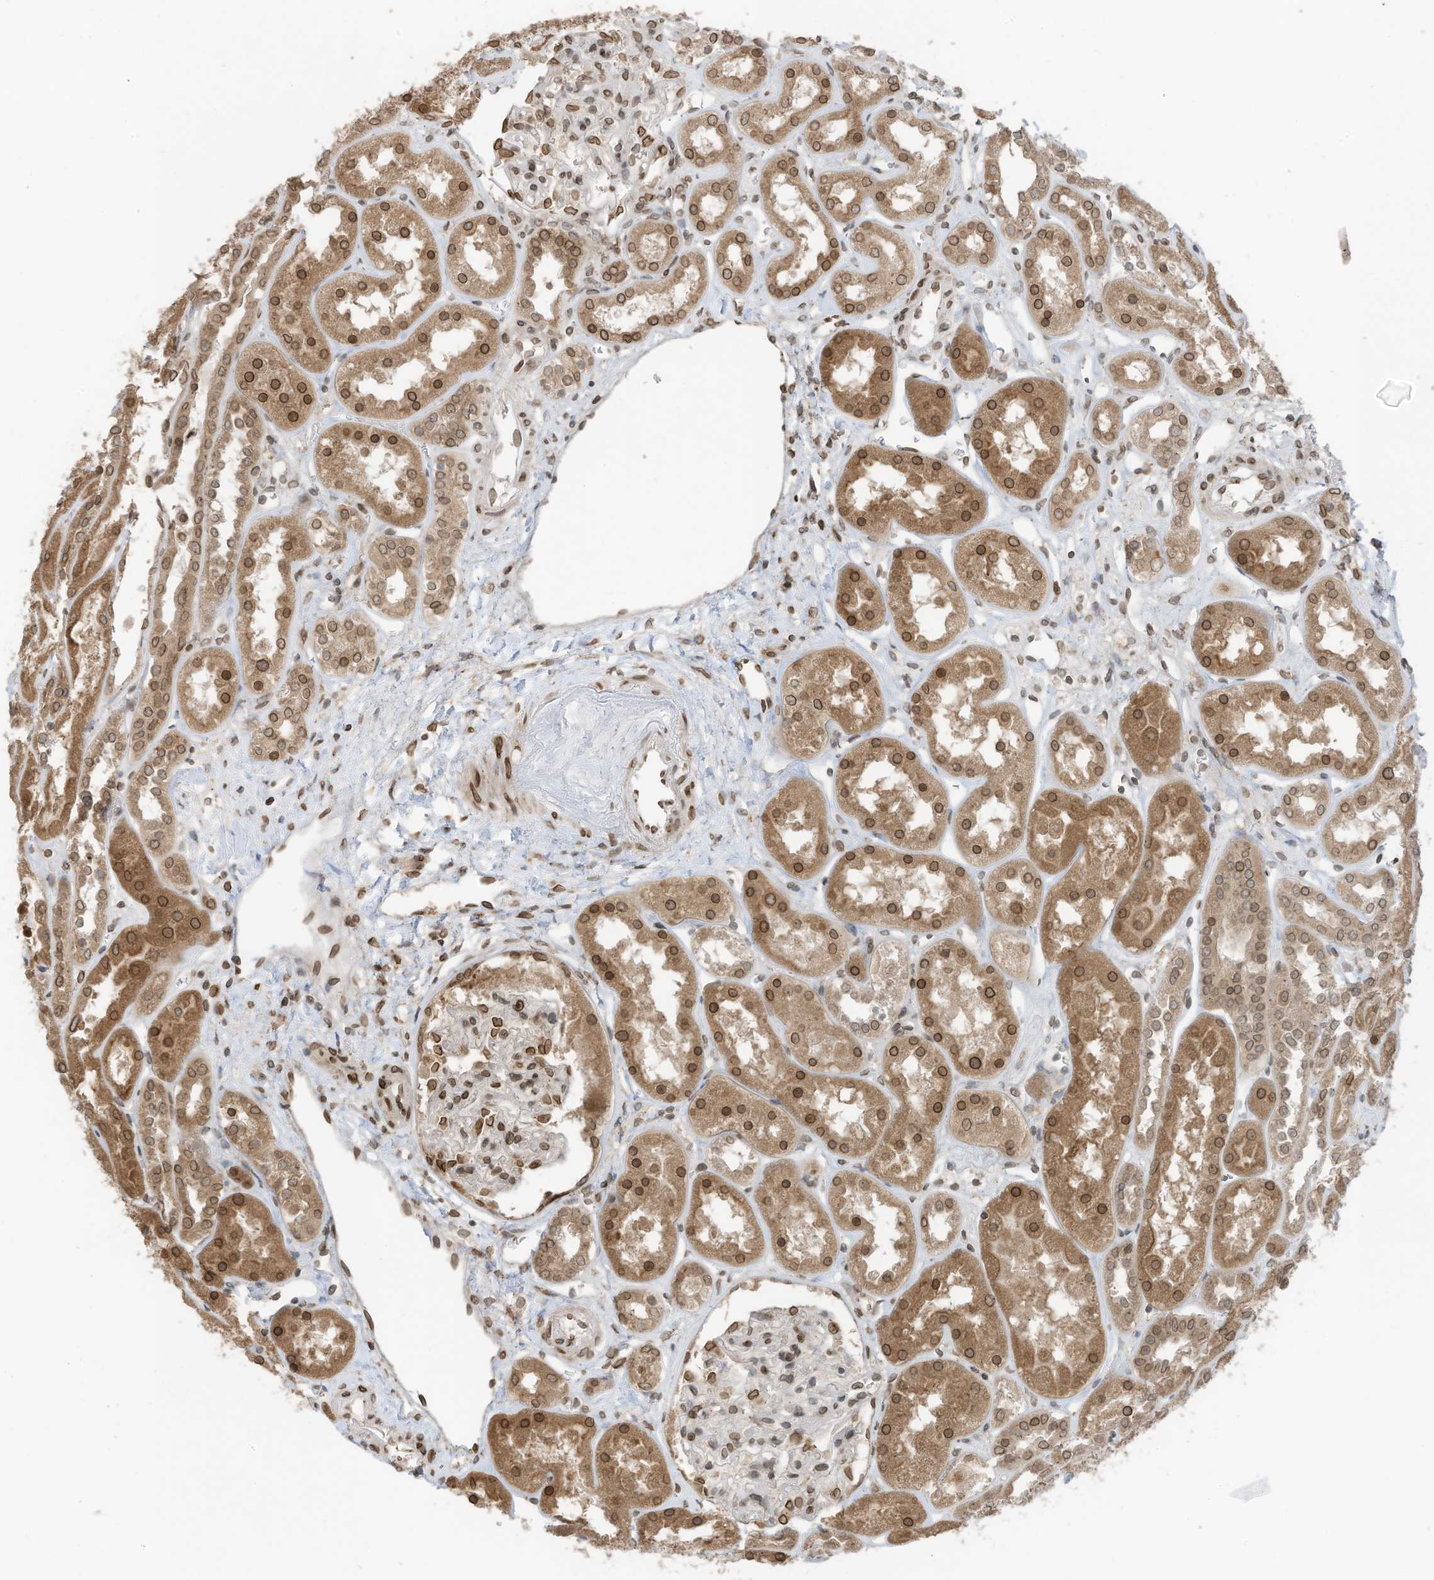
{"staining": {"intensity": "moderate", "quantity": ">75%", "location": "cytoplasmic/membranous,nuclear"}, "tissue": "kidney", "cell_type": "Cells in glomeruli", "image_type": "normal", "snomed": [{"axis": "morphology", "description": "Normal tissue, NOS"}, {"axis": "topography", "description": "Kidney"}], "caption": "Immunohistochemical staining of normal human kidney reveals medium levels of moderate cytoplasmic/membranous,nuclear expression in approximately >75% of cells in glomeruli.", "gene": "RABL3", "patient": {"sex": "male", "age": 70}}